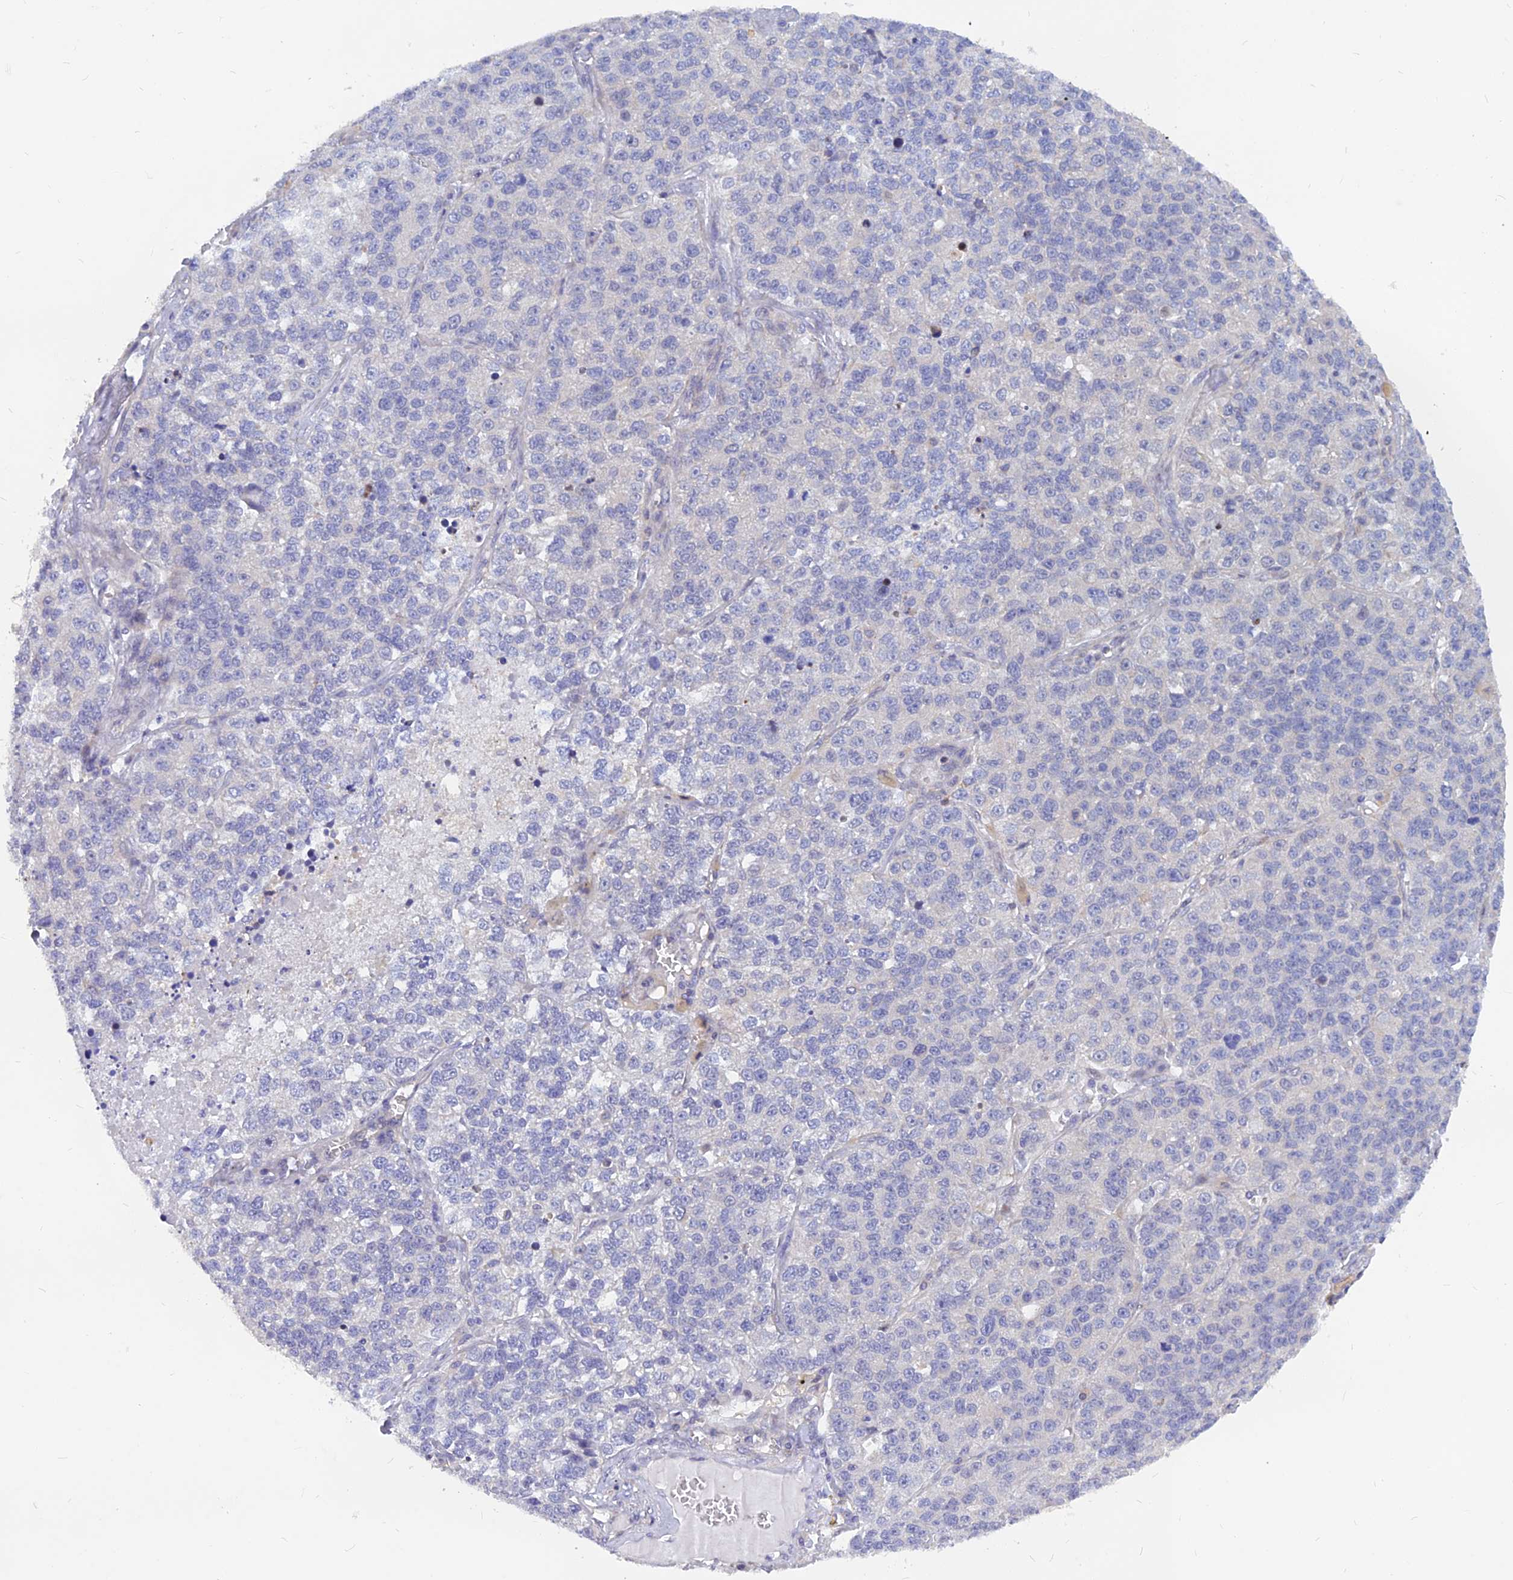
{"staining": {"intensity": "negative", "quantity": "none", "location": "none"}, "tissue": "lung cancer", "cell_type": "Tumor cells", "image_type": "cancer", "snomed": [{"axis": "morphology", "description": "Adenocarcinoma, NOS"}, {"axis": "topography", "description": "Lung"}], "caption": "Immunohistochemistry photomicrograph of neoplastic tissue: adenocarcinoma (lung) stained with DAB shows no significant protein expression in tumor cells.", "gene": "DNAJC16", "patient": {"sex": "male", "age": 49}}